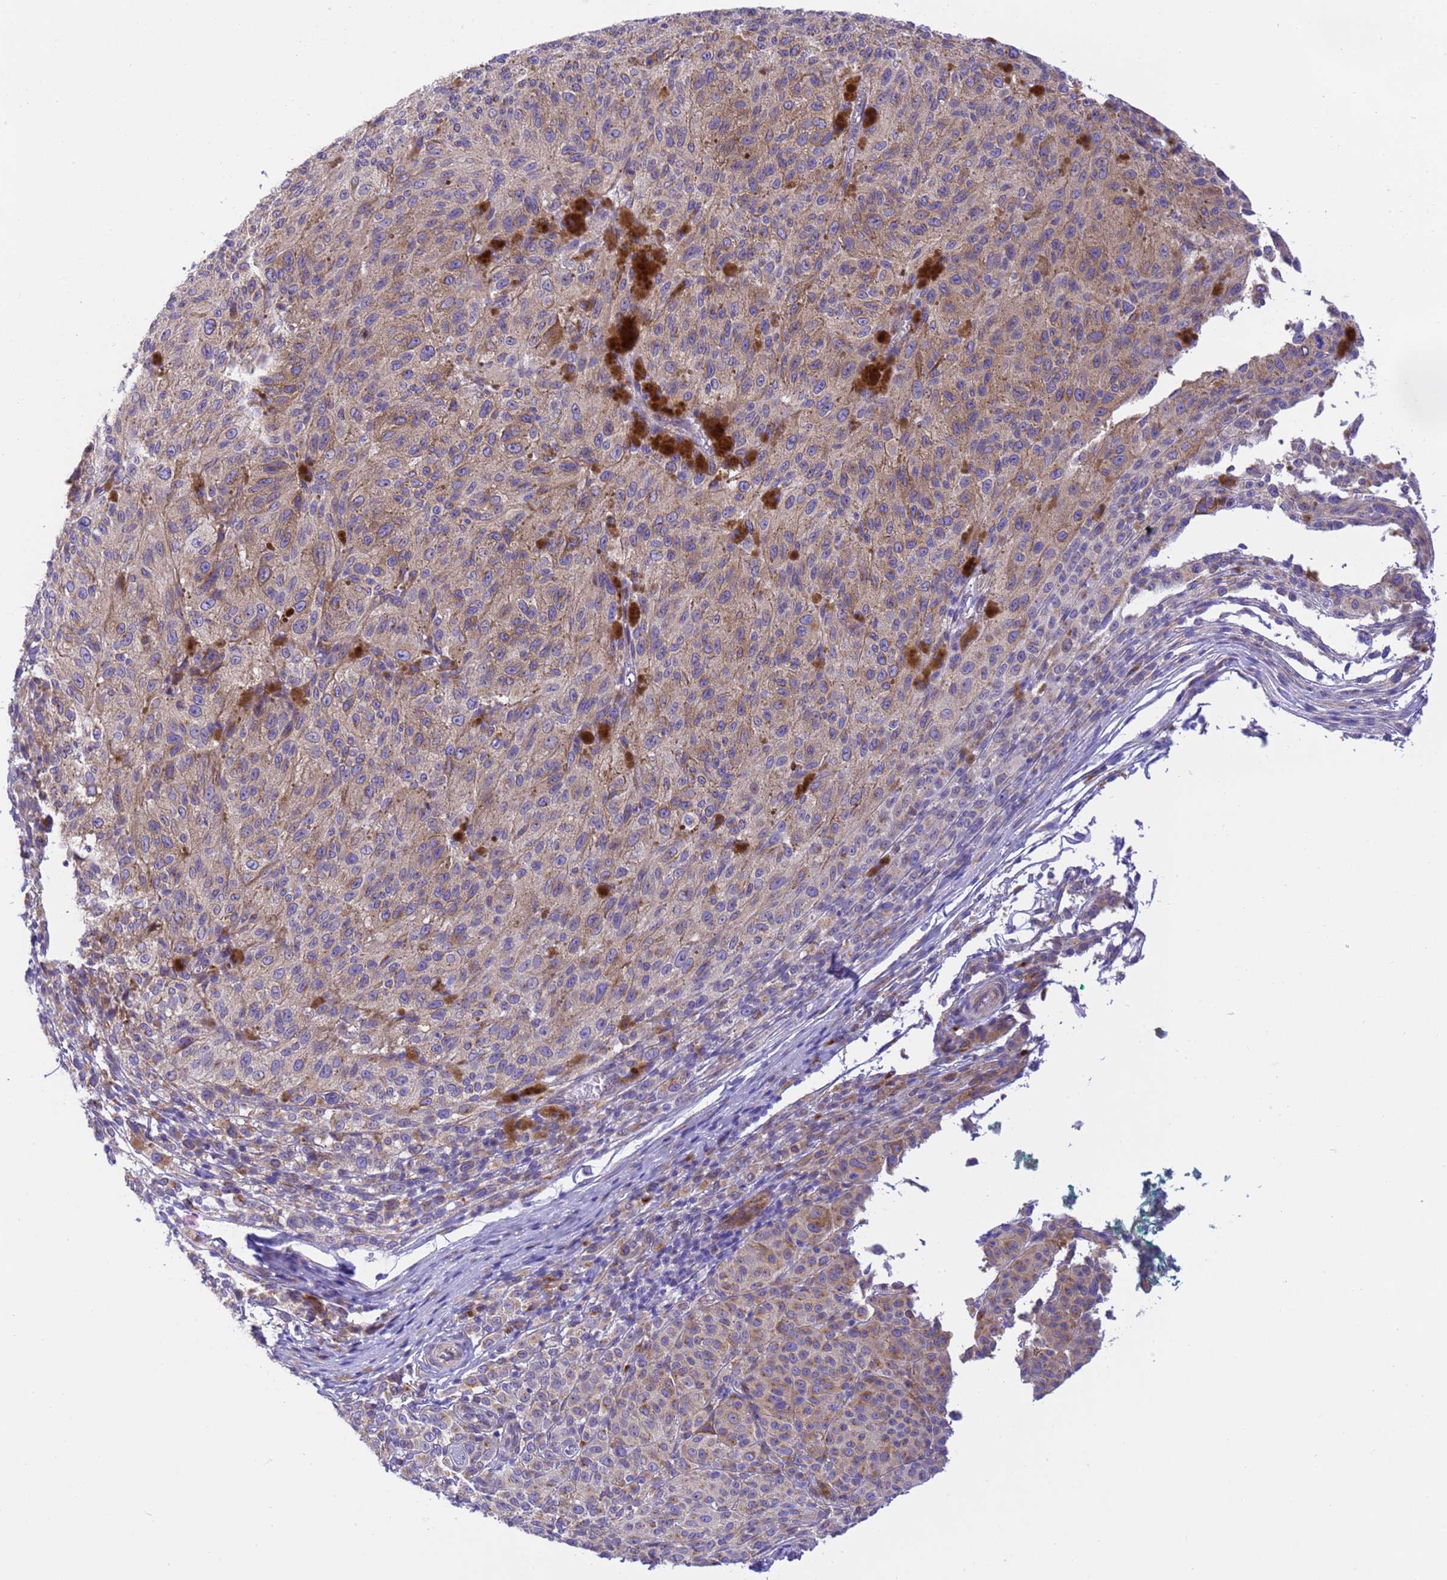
{"staining": {"intensity": "moderate", "quantity": "25%-75%", "location": "cytoplasmic/membranous"}, "tissue": "melanoma", "cell_type": "Tumor cells", "image_type": "cancer", "snomed": [{"axis": "morphology", "description": "Malignant melanoma, NOS"}, {"axis": "topography", "description": "Skin"}], "caption": "Immunohistochemistry (IHC) micrograph of neoplastic tissue: human malignant melanoma stained using IHC shows medium levels of moderate protein expression localized specifically in the cytoplasmic/membranous of tumor cells, appearing as a cytoplasmic/membranous brown color.", "gene": "RHBDD3", "patient": {"sex": "female", "age": 52}}